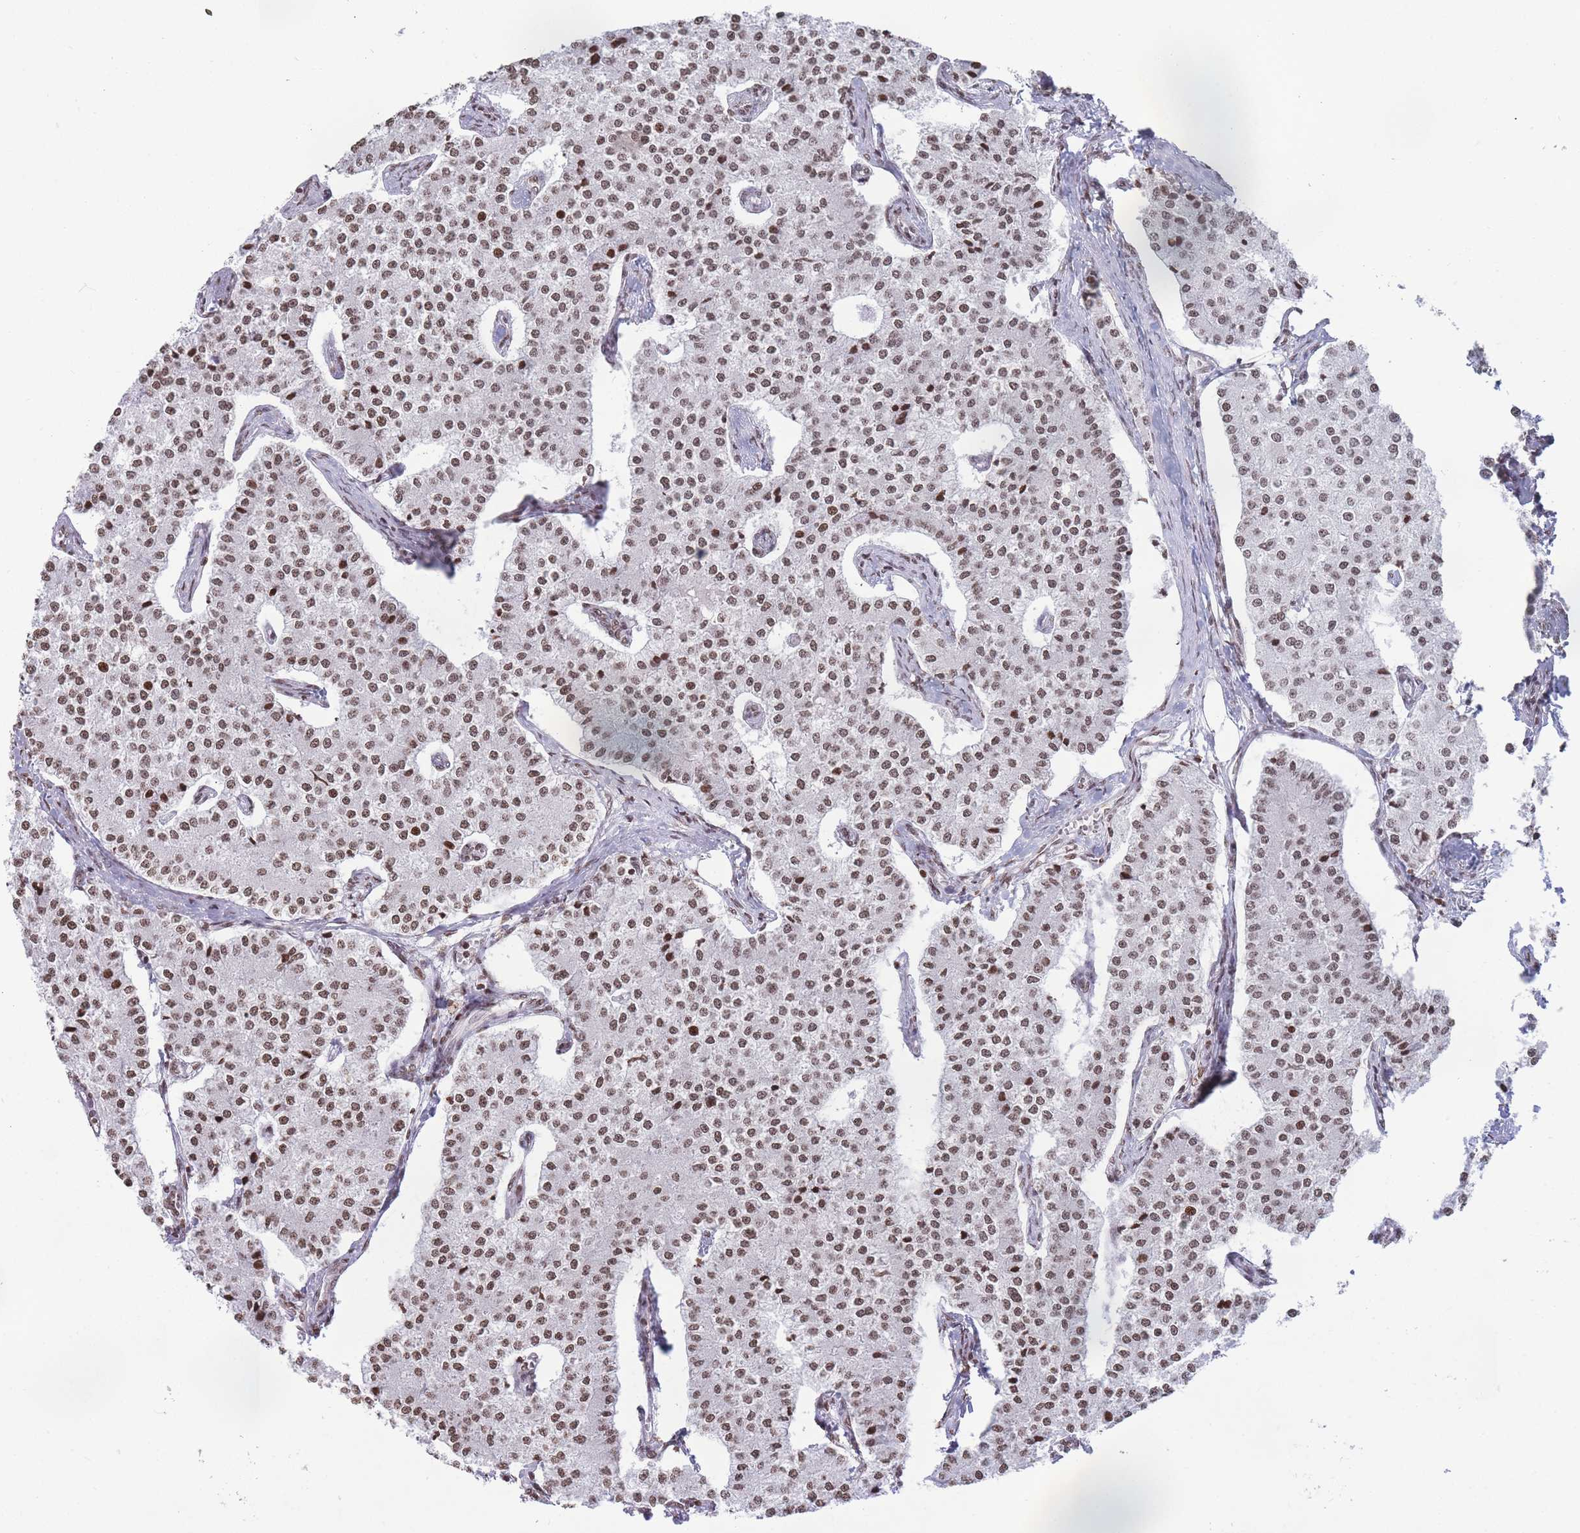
{"staining": {"intensity": "moderate", "quantity": ">75%", "location": "nuclear"}, "tissue": "carcinoid", "cell_type": "Tumor cells", "image_type": "cancer", "snomed": [{"axis": "morphology", "description": "Carcinoid, malignant, NOS"}, {"axis": "topography", "description": "Colon"}], "caption": "An immunohistochemistry histopathology image of neoplastic tissue is shown. Protein staining in brown labels moderate nuclear positivity in carcinoid within tumor cells.", "gene": "SHISAL1", "patient": {"sex": "female", "age": 52}}